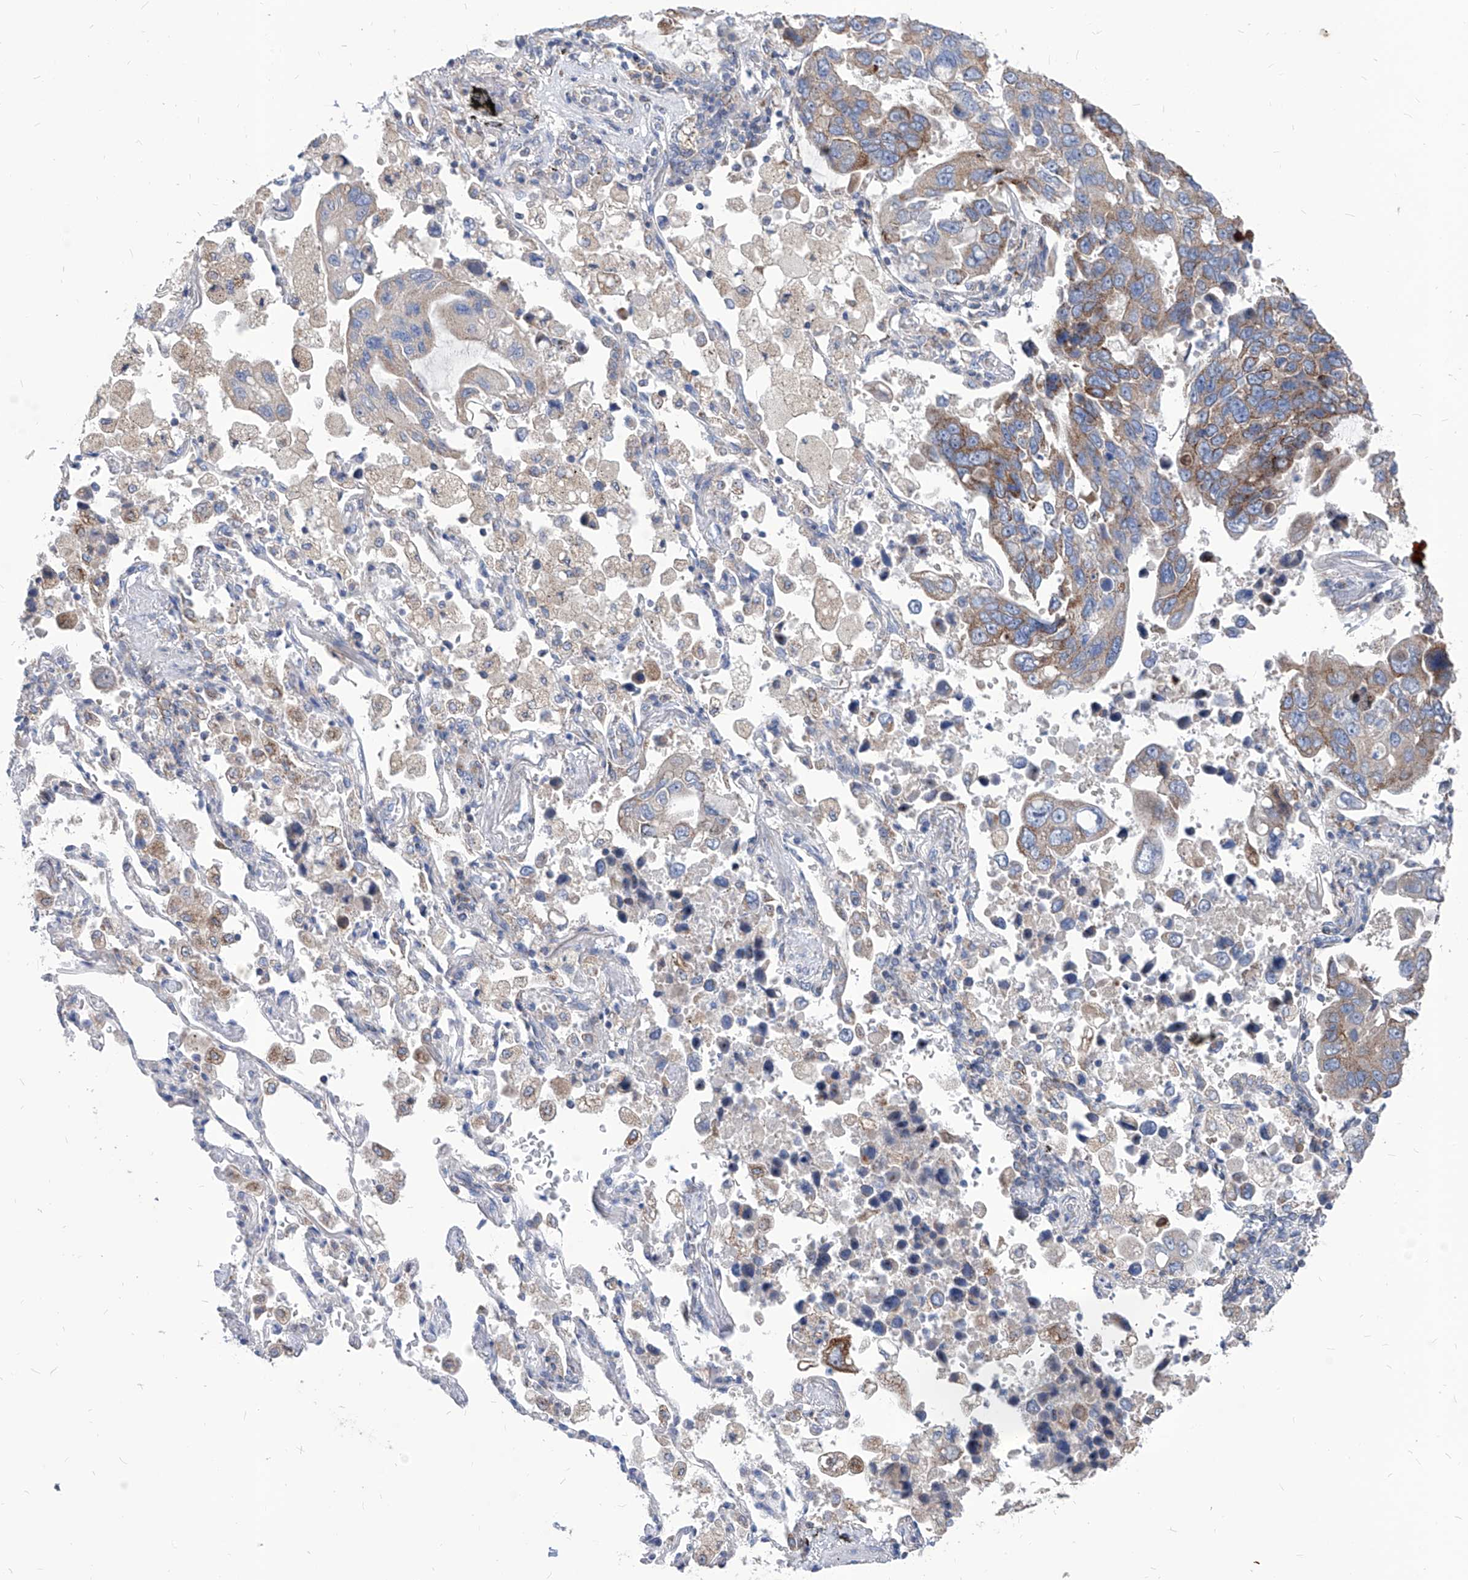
{"staining": {"intensity": "moderate", "quantity": ">75%", "location": "cytoplasmic/membranous"}, "tissue": "lung cancer", "cell_type": "Tumor cells", "image_type": "cancer", "snomed": [{"axis": "morphology", "description": "Adenocarcinoma, NOS"}, {"axis": "topography", "description": "Lung"}], "caption": "DAB (3,3'-diaminobenzidine) immunohistochemical staining of lung cancer (adenocarcinoma) shows moderate cytoplasmic/membranous protein staining in approximately >75% of tumor cells.", "gene": "AGPS", "patient": {"sex": "male", "age": 64}}